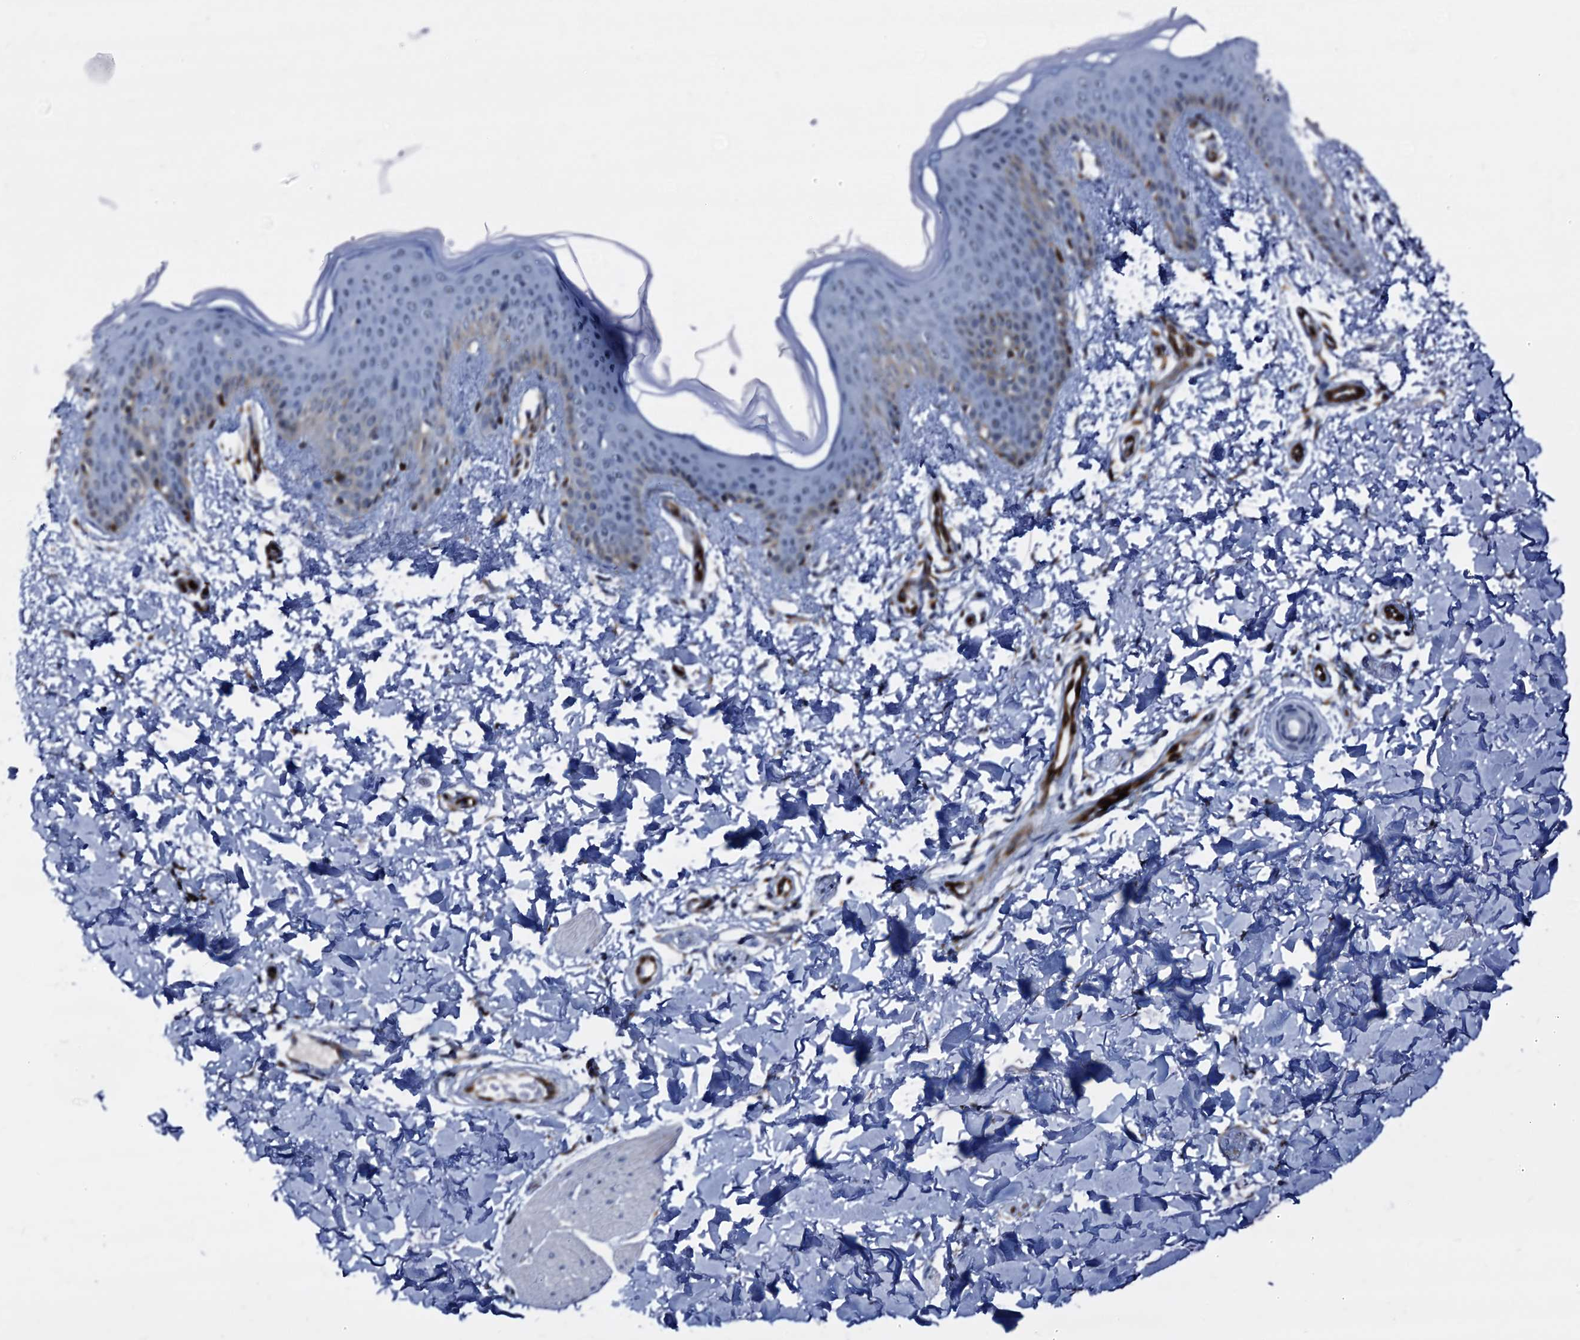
{"staining": {"intensity": "moderate", "quantity": "25%-75%", "location": "cytoplasmic/membranous,nuclear"}, "tissue": "skin", "cell_type": "Fibroblasts", "image_type": "normal", "snomed": [{"axis": "morphology", "description": "Normal tissue, NOS"}, {"axis": "topography", "description": "Skin"}], "caption": "Skin stained with IHC demonstrates moderate cytoplasmic/membranous,nuclear expression in about 25%-75% of fibroblasts. Ihc stains the protein of interest in brown and the nuclei are stained blue.", "gene": "EMG1", "patient": {"sex": "male", "age": 36}}